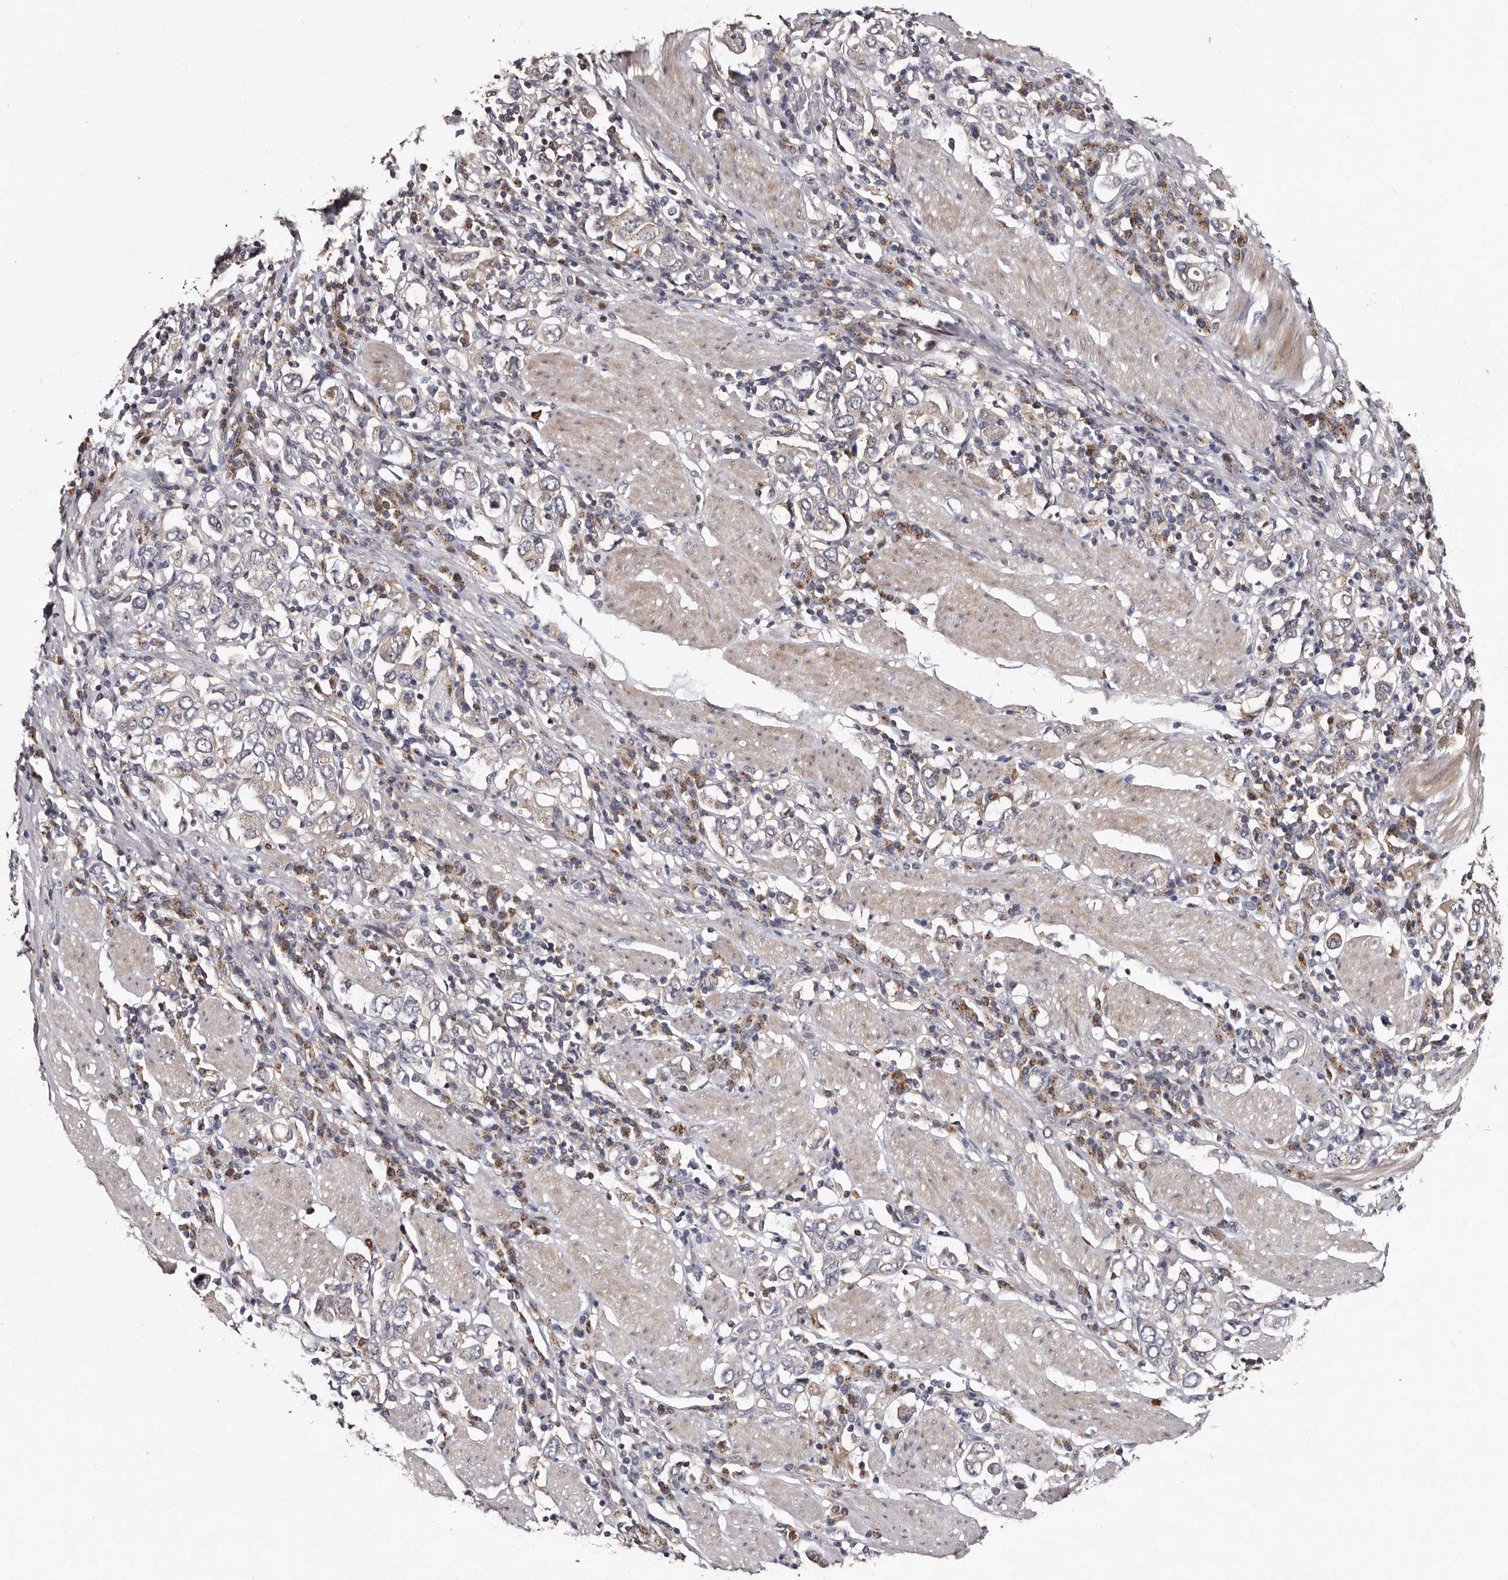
{"staining": {"intensity": "negative", "quantity": "none", "location": "none"}, "tissue": "stomach cancer", "cell_type": "Tumor cells", "image_type": "cancer", "snomed": [{"axis": "morphology", "description": "Adenocarcinoma, NOS"}, {"axis": "topography", "description": "Stomach, upper"}], "caption": "An immunohistochemistry (IHC) image of adenocarcinoma (stomach) is shown. There is no staining in tumor cells of adenocarcinoma (stomach).", "gene": "DNPH1", "patient": {"sex": "male", "age": 62}}